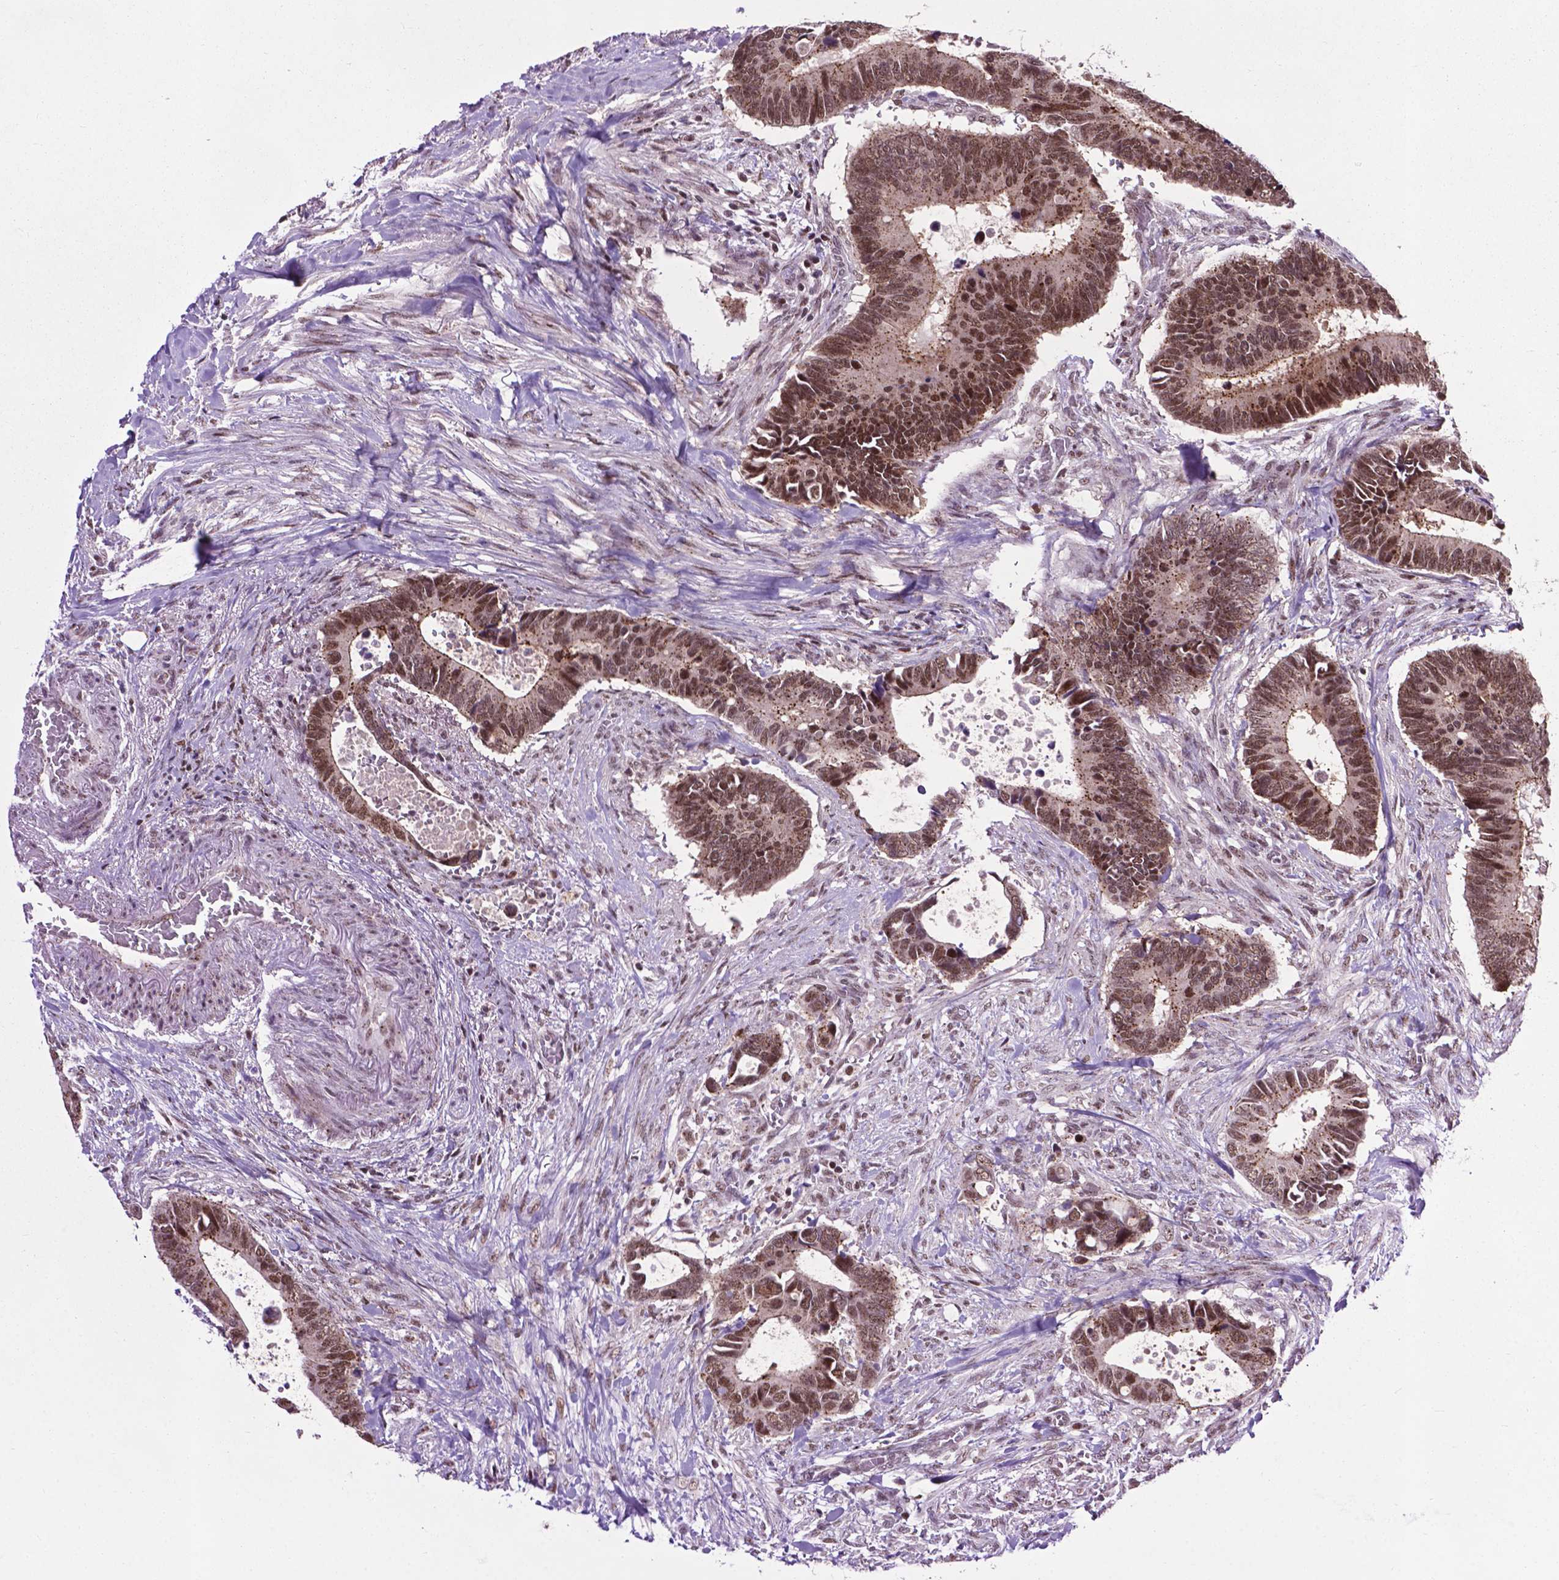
{"staining": {"intensity": "strong", "quantity": ">75%", "location": "nuclear"}, "tissue": "colorectal cancer", "cell_type": "Tumor cells", "image_type": "cancer", "snomed": [{"axis": "morphology", "description": "Adenocarcinoma, NOS"}, {"axis": "topography", "description": "Colon"}], "caption": "A micrograph showing strong nuclear positivity in approximately >75% of tumor cells in colorectal cancer (adenocarcinoma), as visualized by brown immunohistochemical staining.", "gene": "EAF1", "patient": {"sex": "male", "age": 49}}